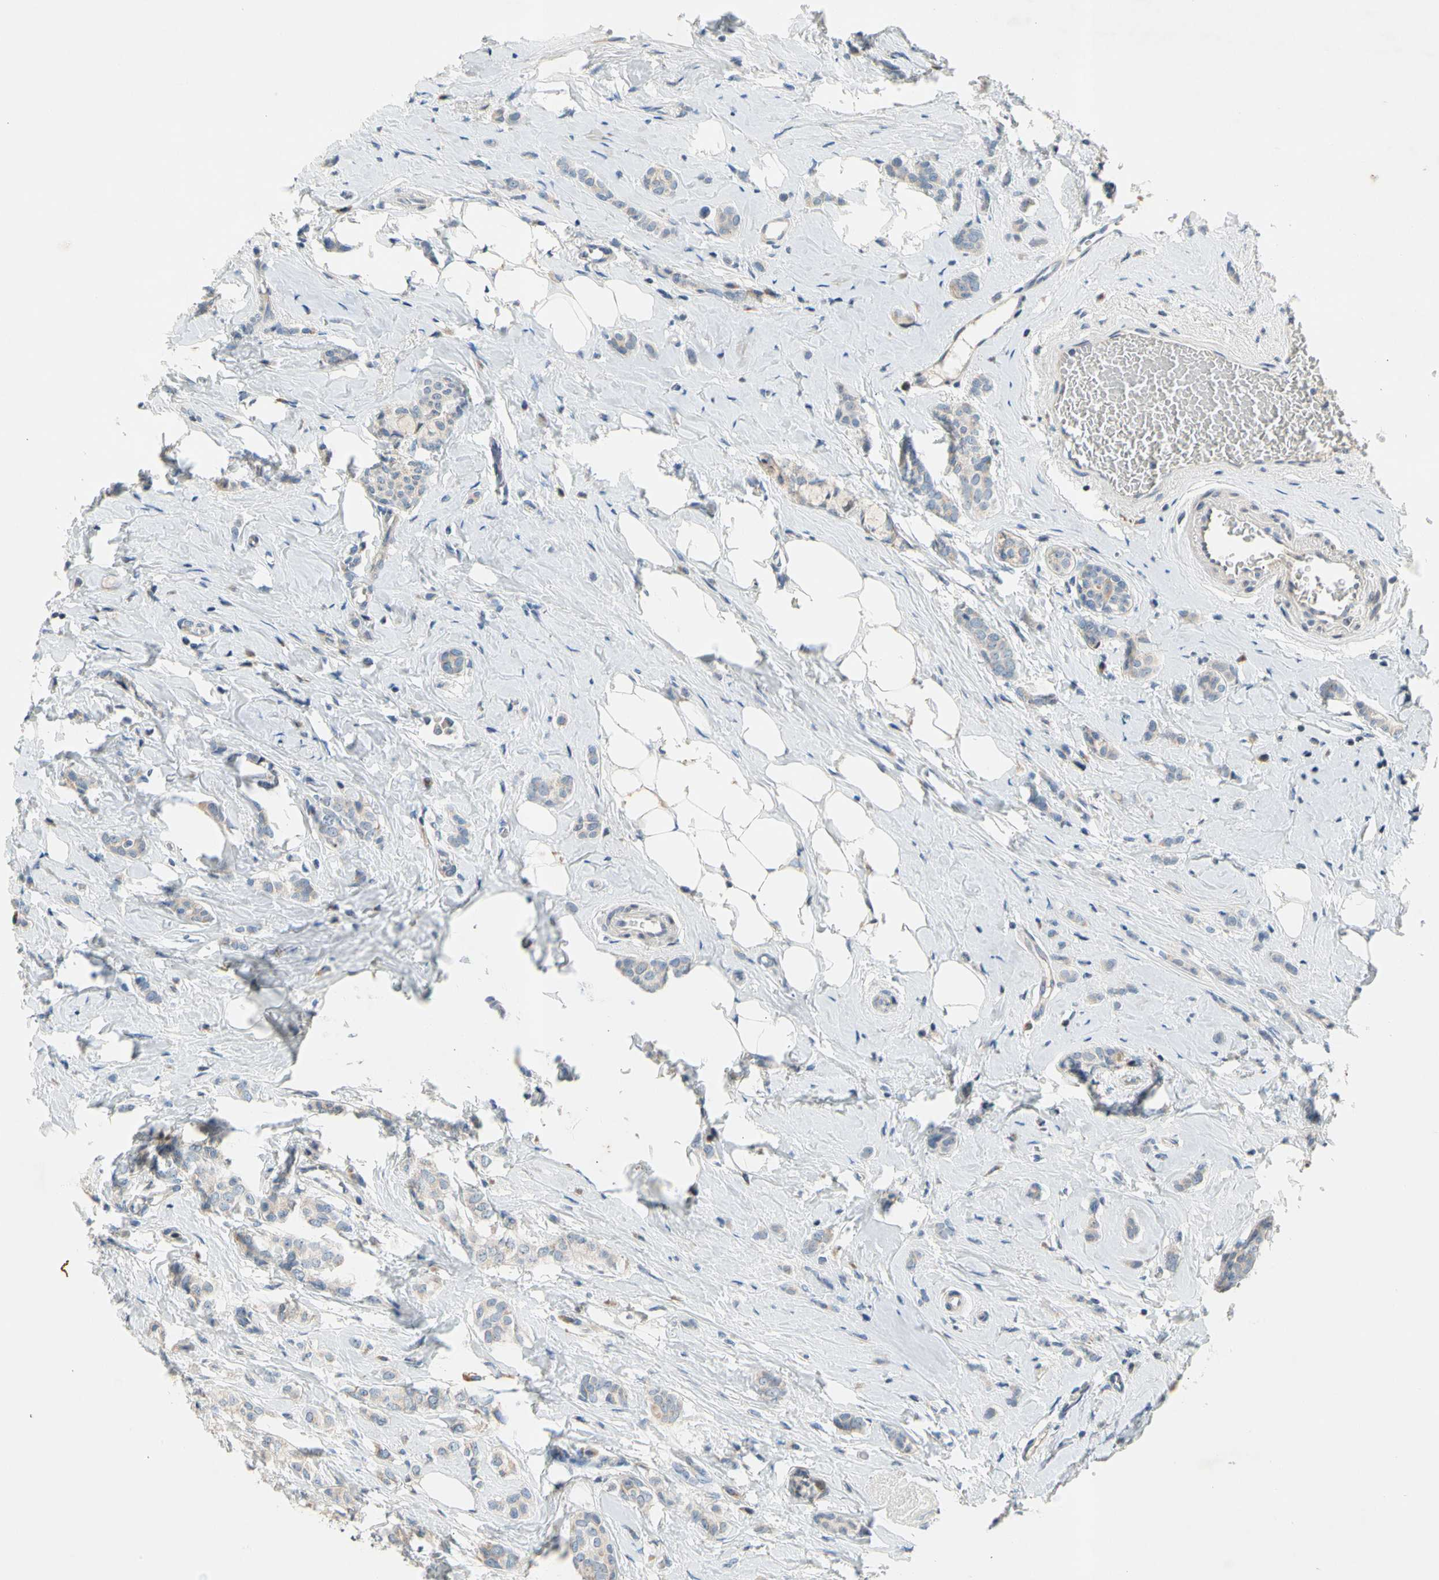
{"staining": {"intensity": "negative", "quantity": "none", "location": "none"}, "tissue": "breast cancer", "cell_type": "Tumor cells", "image_type": "cancer", "snomed": [{"axis": "morphology", "description": "Lobular carcinoma"}, {"axis": "topography", "description": "Breast"}], "caption": "This is a photomicrograph of IHC staining of lobular carcinoma (breast), which shows no positivity in tumor cells. (Brightfield microscopy of DAB (3,3'-diaminobenzidine) IHC at high magnification).", "gene": "SOX30", "patient": {"sex": "female", "age": 60}}